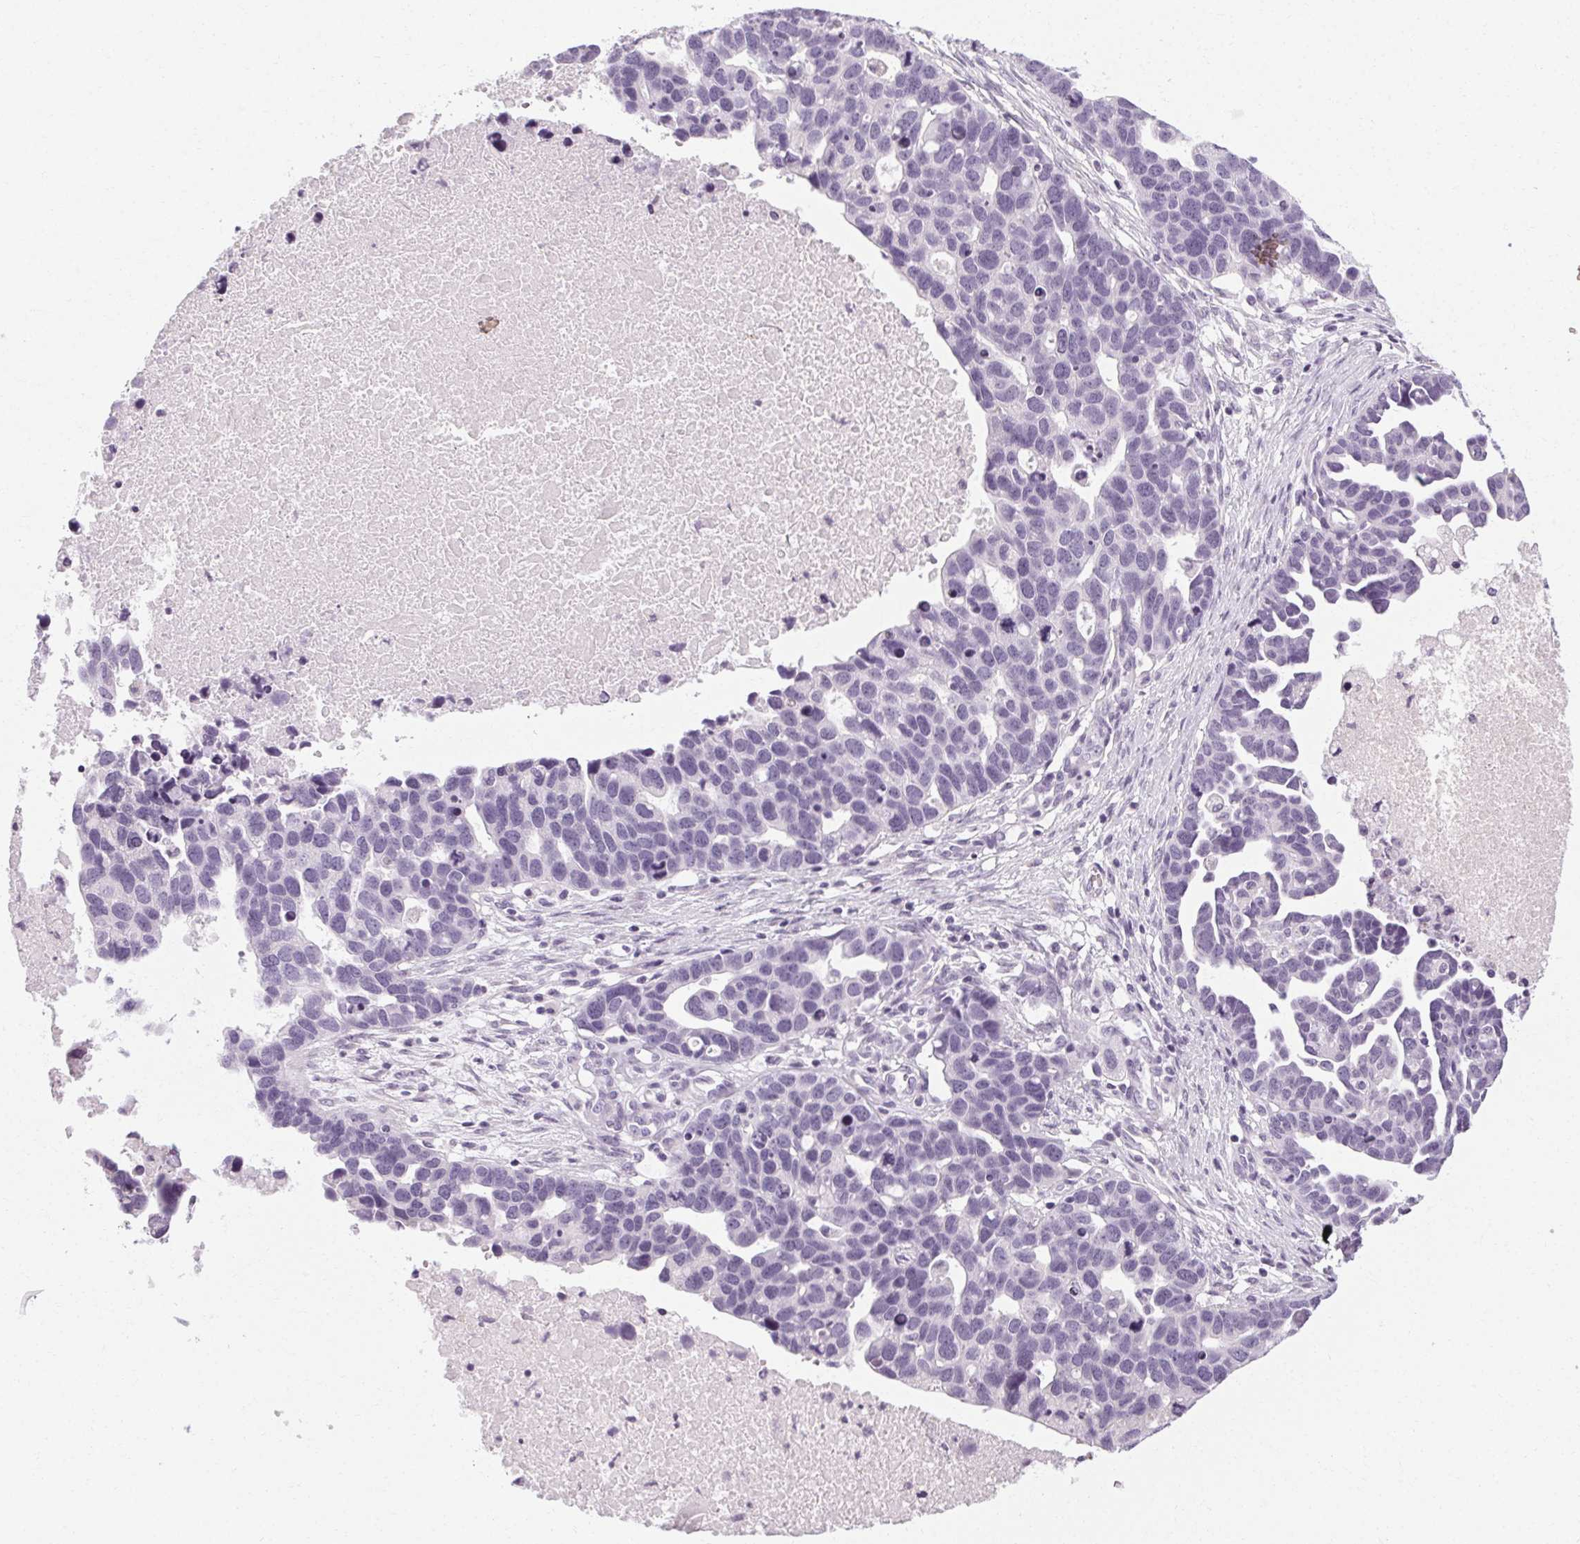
{"staining": {"intensity": "negative", "quantity": "none", "location": "none"}, "tissue": "ovarian cancer", "cell_type": "Tumor cells", "image_type": "cancer", "snomed": [{"axis": "morphology", "description": "Cystadenocarcinoma, serous, NOS"}, {"axis": "topography", "description": "Ovary"}], "caption": "This micrograph is of serous cystadenocarcinoma (ovarian) stained with immunohistochemistry (IHC) to label a protein in brown with the nuclei are counter-stained blue. There is no staining in tumor cells.", "gene": "POMC", "patient": {"sex": "female", "age": 54}}